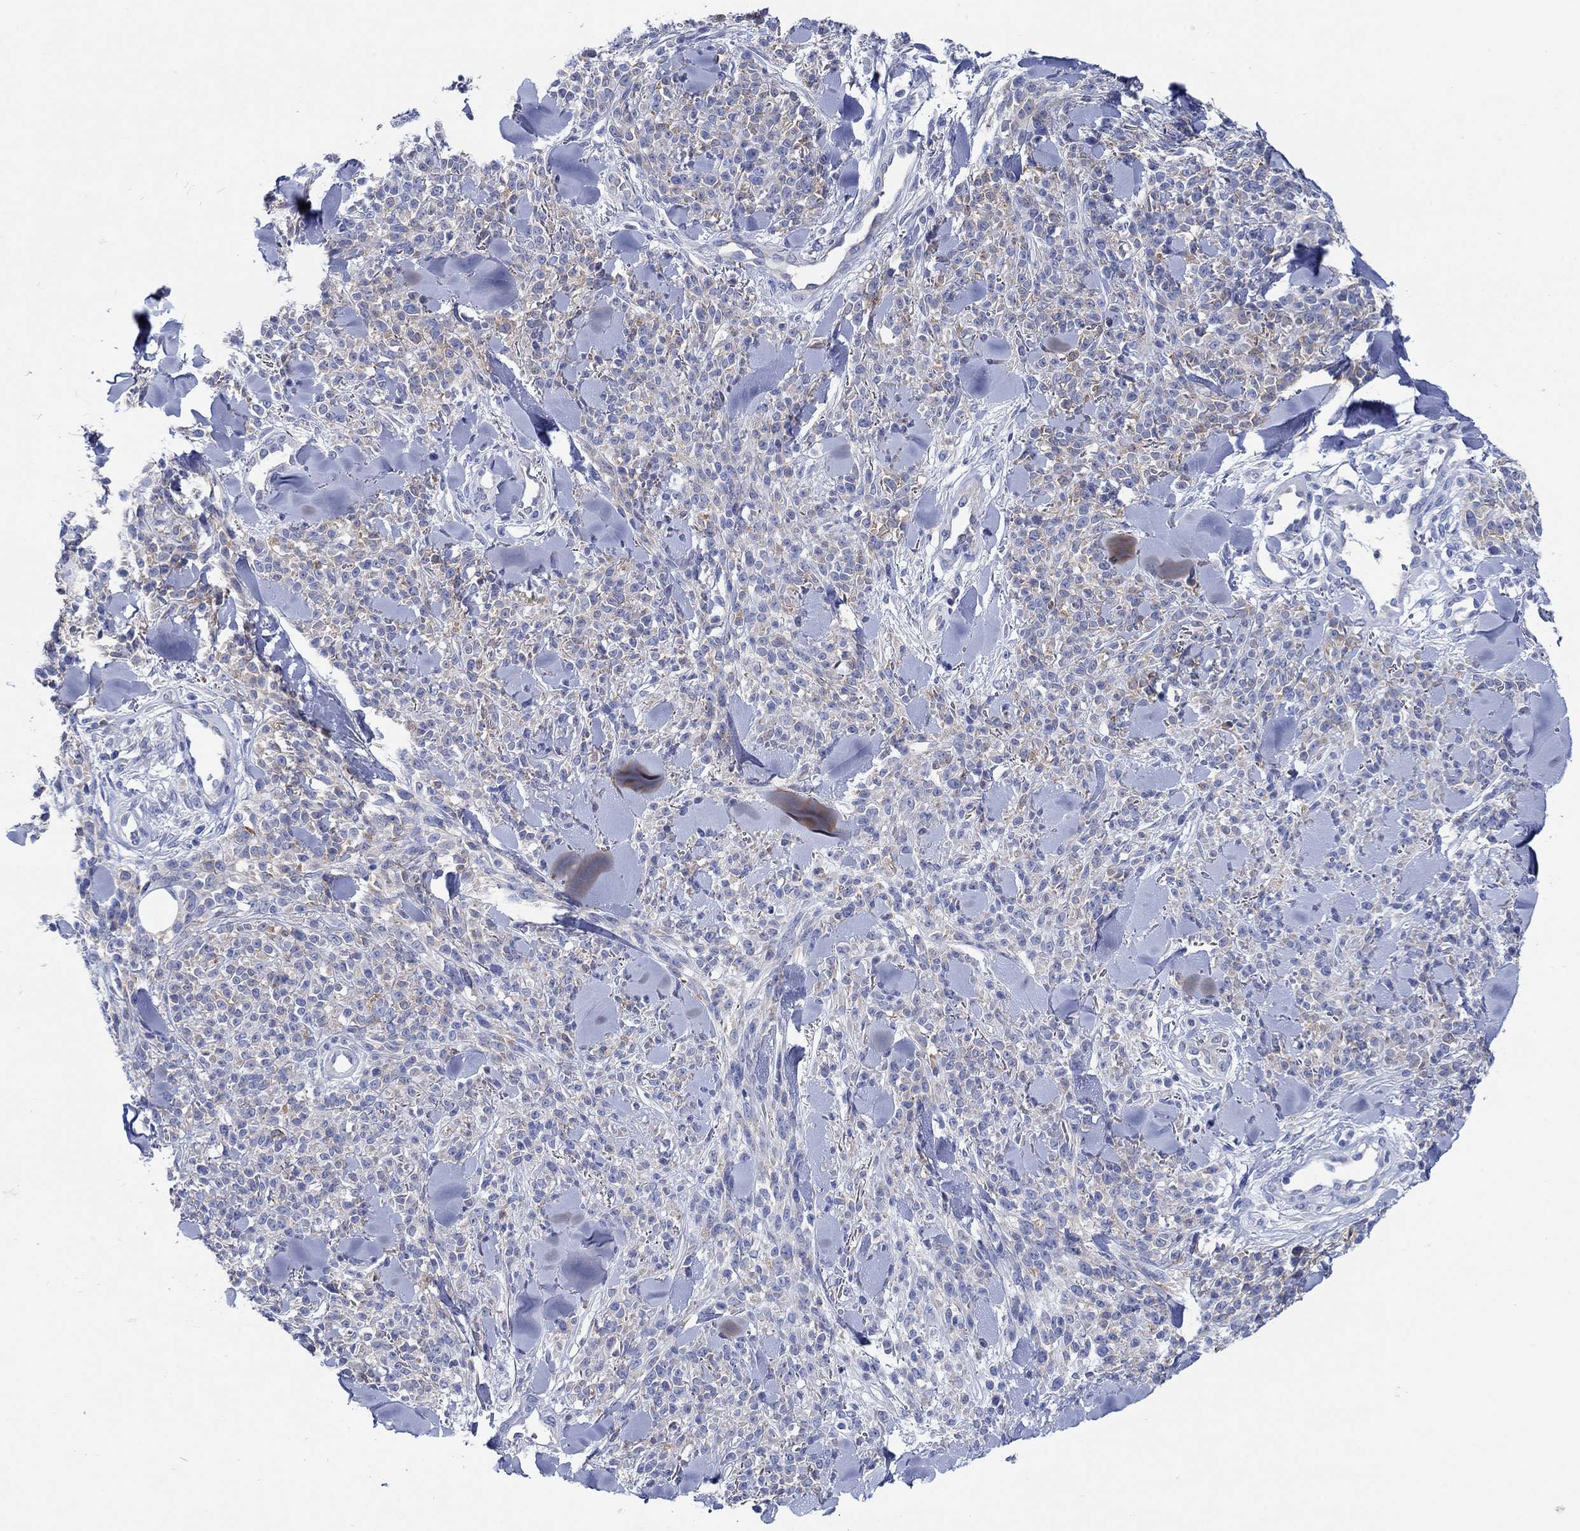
{"staining": {"intensity": "weak", "quantity": "25%-75%", "location": "cytoplasmic/membranous"}, "tissue": "melanoma", "cell_type": "Tumor cells", "image_type": "cancer", "snomed": [{"axis": "morphology", "description": "Malignant melanoma, NOS"}, {"axis": "topography", "description": "Skin"}, {"axis": "topography", "description": "Skin of trunk"}], "caption": "Immunohistochemical staining of melanoma exhibits low levels of weak cytoplasmic/membranous staining in approximately 25%-75% of tumor cells.", "gene": "TRIM16", "patient": {"sex": "male", "age": 74}}